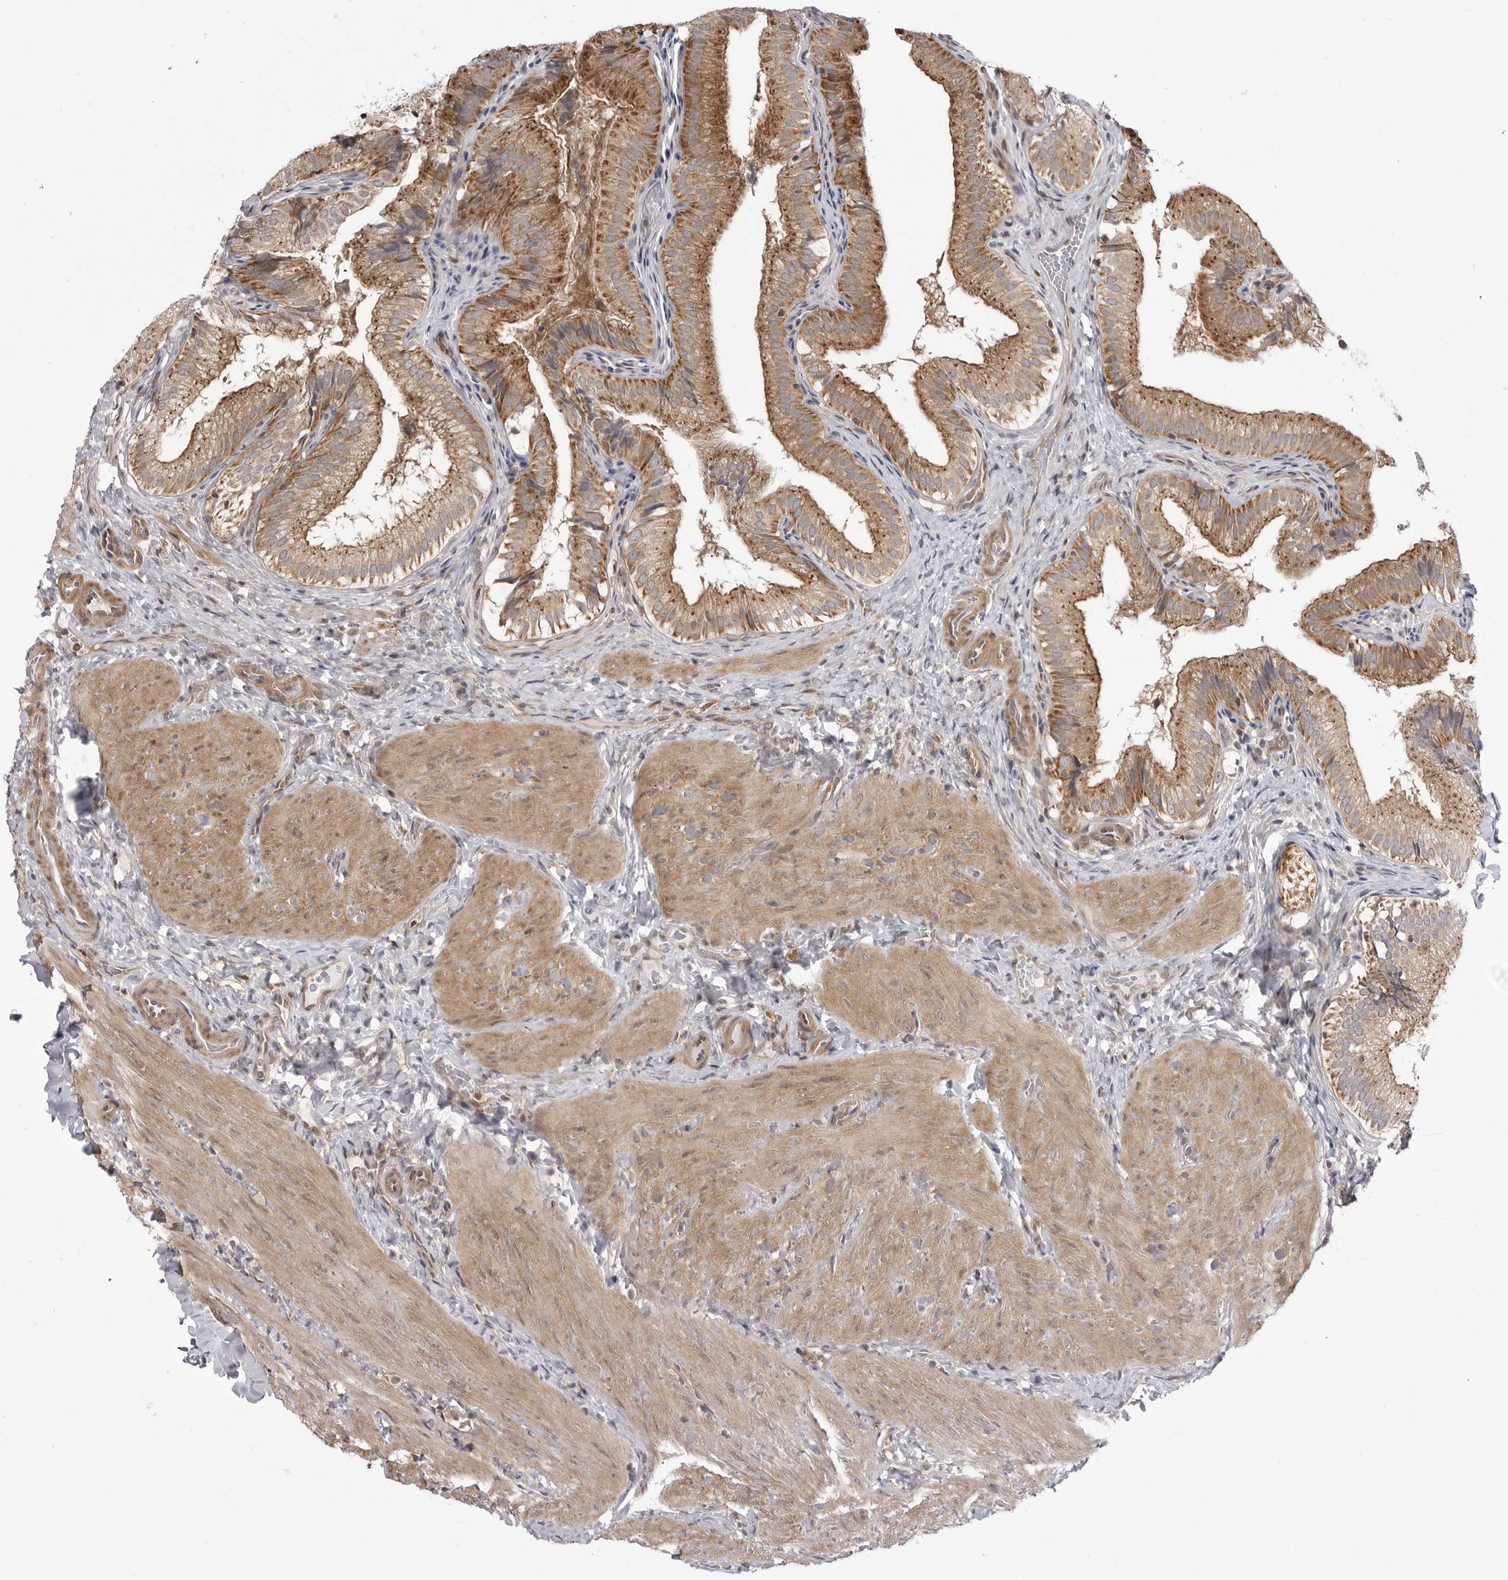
{"staining": {"intensity": "moderate", "quantity": ">75%", "location": "cytoplasmic/membranous"}, "tissue": "gallbladder", "cell_type": "Glandular cells", "image_type": "normal", "snomed": [{"axis": "morphology", "description": "Normal tissue, NOS"}, {"axis": "topography", "description": "Gallbladder"}], "caption": "Unremarkable gallbladder demonstrates moderate cytoplasmic/membranous positivity in about >75% of glandular cells, visualized by immunohistochemistry.", "gene": "CCDC18", "patient": {"sex": "female", "age": 30}}